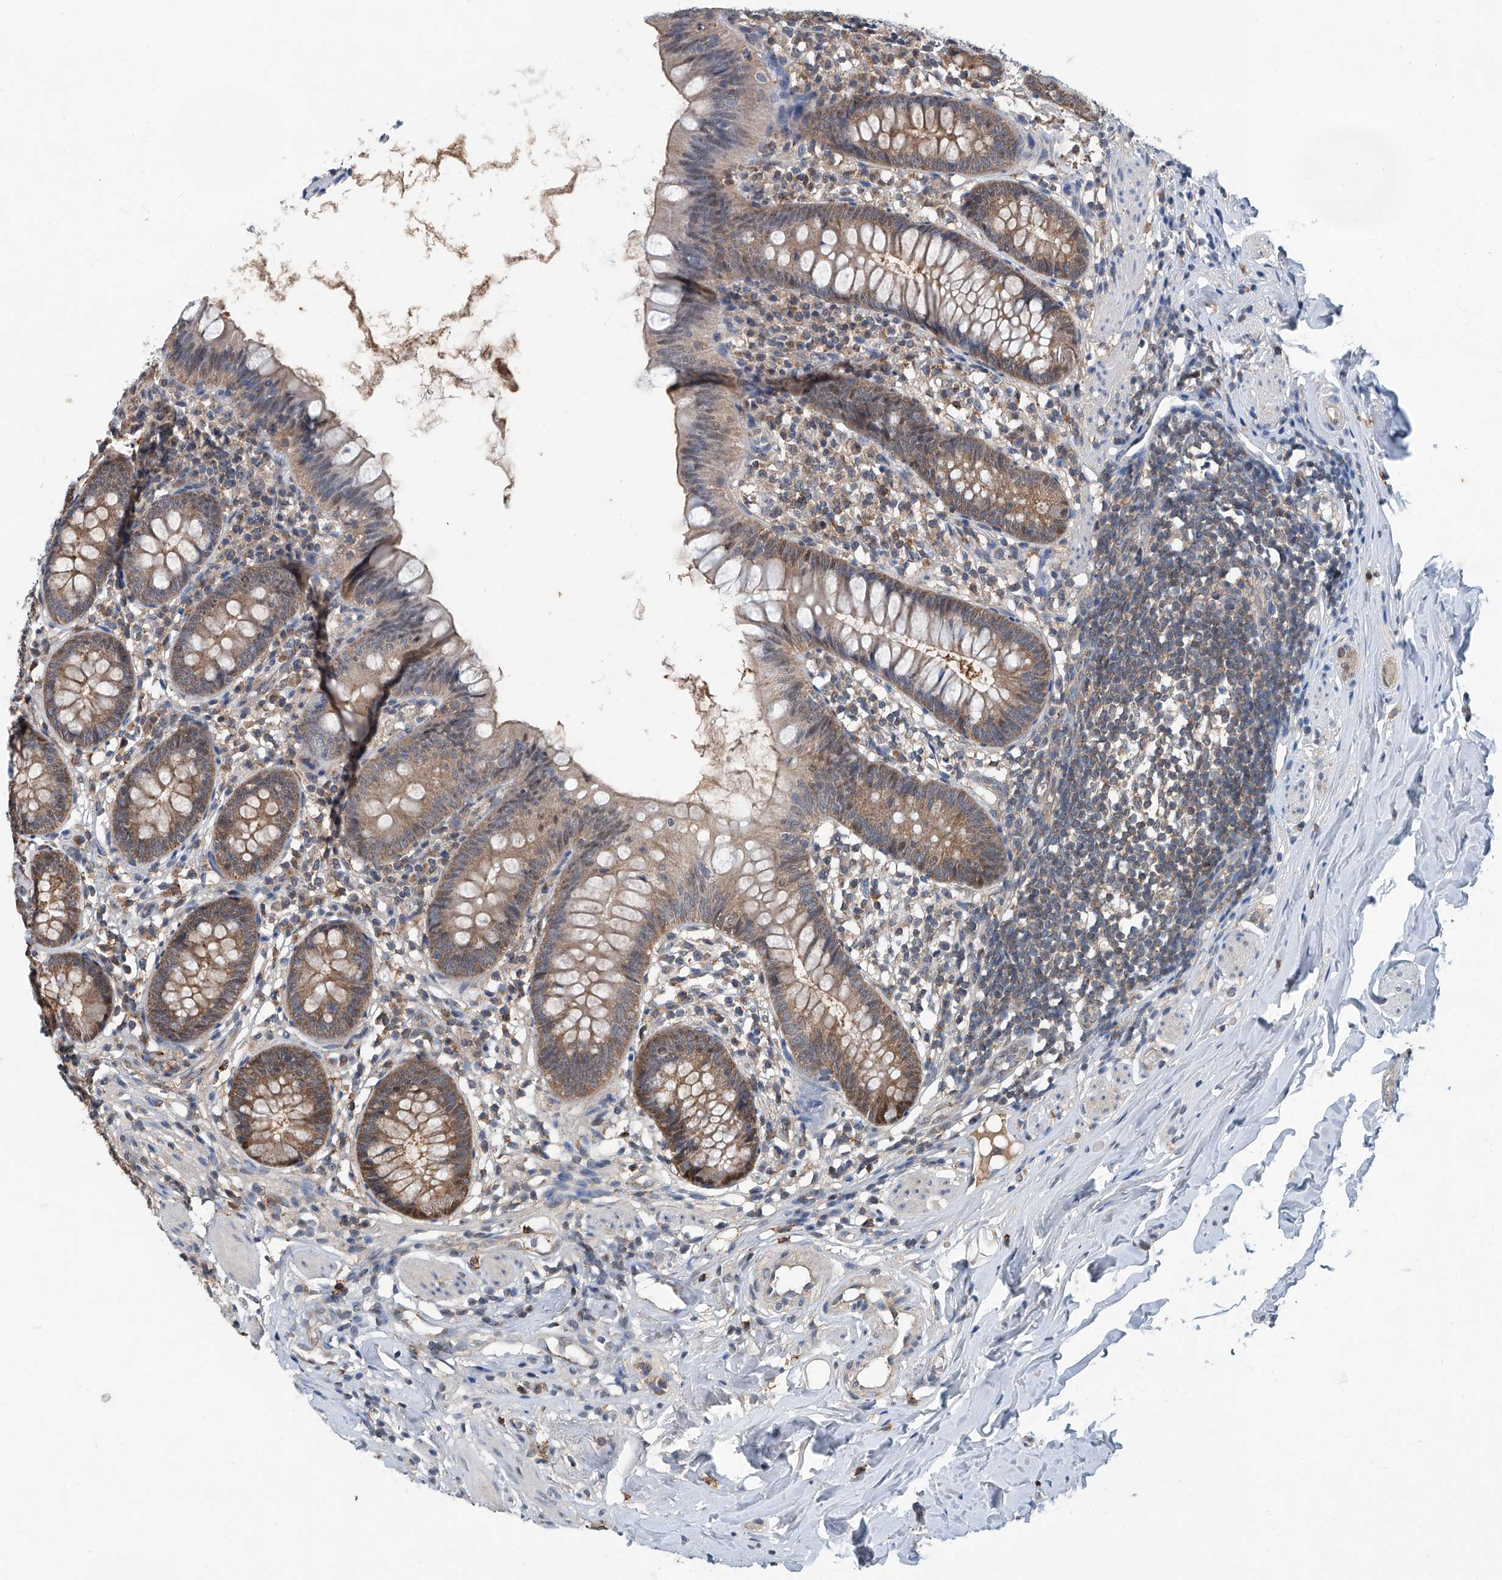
{"staining": {"intensity": "moderate", "quantity": ">75%", "location": "cytoplasmic/membranous"}, "tissue": "appendix", "cell_type": "Glandular cells", "image_type": "normal", "snomed": [{"axis": "morphology", "description": "Normal tissue, NOS"}, {"axis": "topography", "description": "Appendix"}], "caption": "DAB (3,3'-diaminobenzidine) immunohistochemical staining of normal human appendix exhibits moderate cytoplasmic/membranous protein staining in approximately >75% of glandular cells.", "gene": "CLK1", "patient": {"sex": "female", "age": 62}}